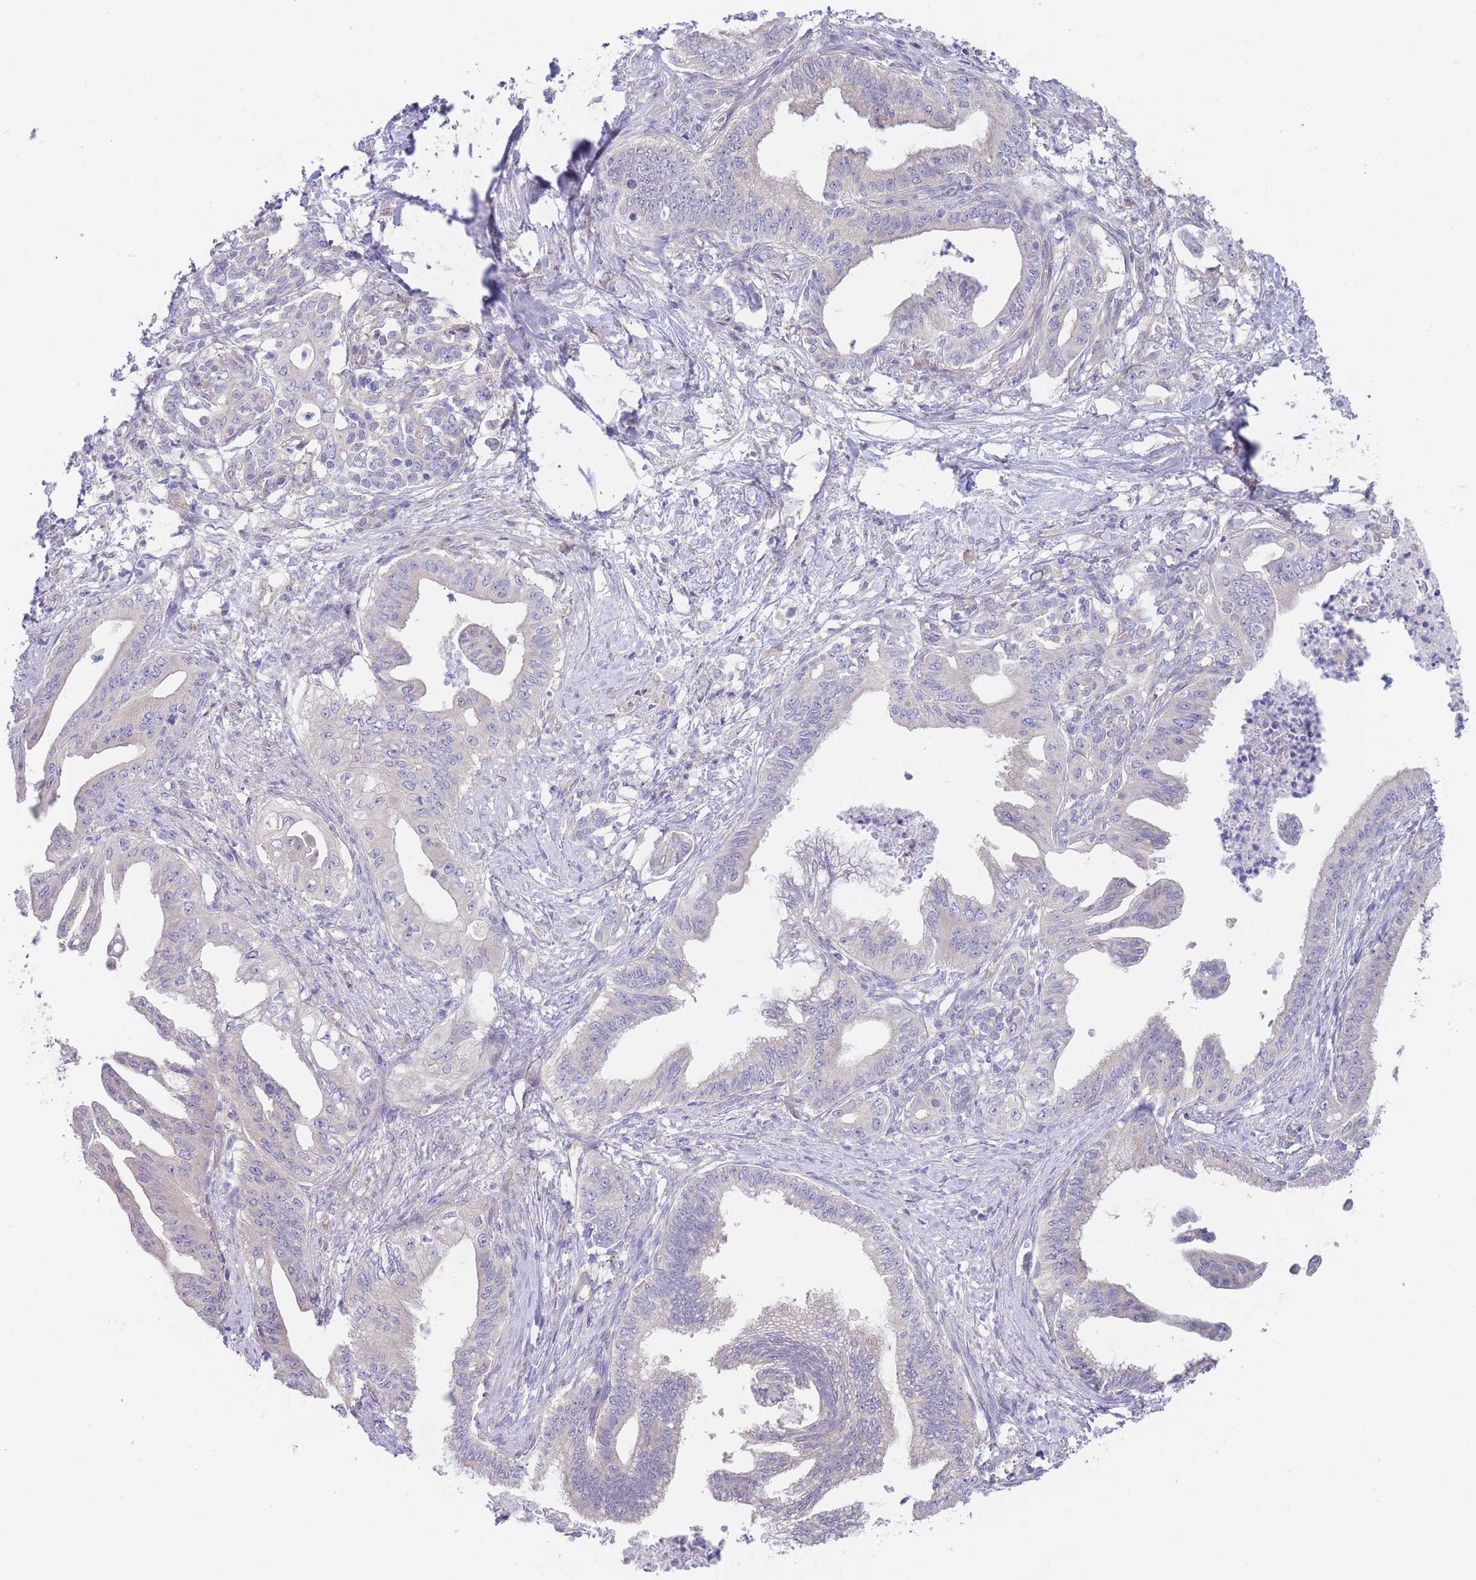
{"staining": {"intensity": "negative", "quantity": "none", "location": "none"}, "tissue": "pancreatic cancer", "cell_type": "Tumor cells", "image_type": "cancer", "snomed": [{"axis": "morphology", "description": "Adenocarcinoma, NOS"}, {"axis": "topography", "description": "Pancreas"}], "caption": "A micrograph of pancreatic adenocarcinoma stained for a protein displays no brown staining in tumor cells.", "gene": "ZNF281", "patient": {"sex": "male", "age": 58}}